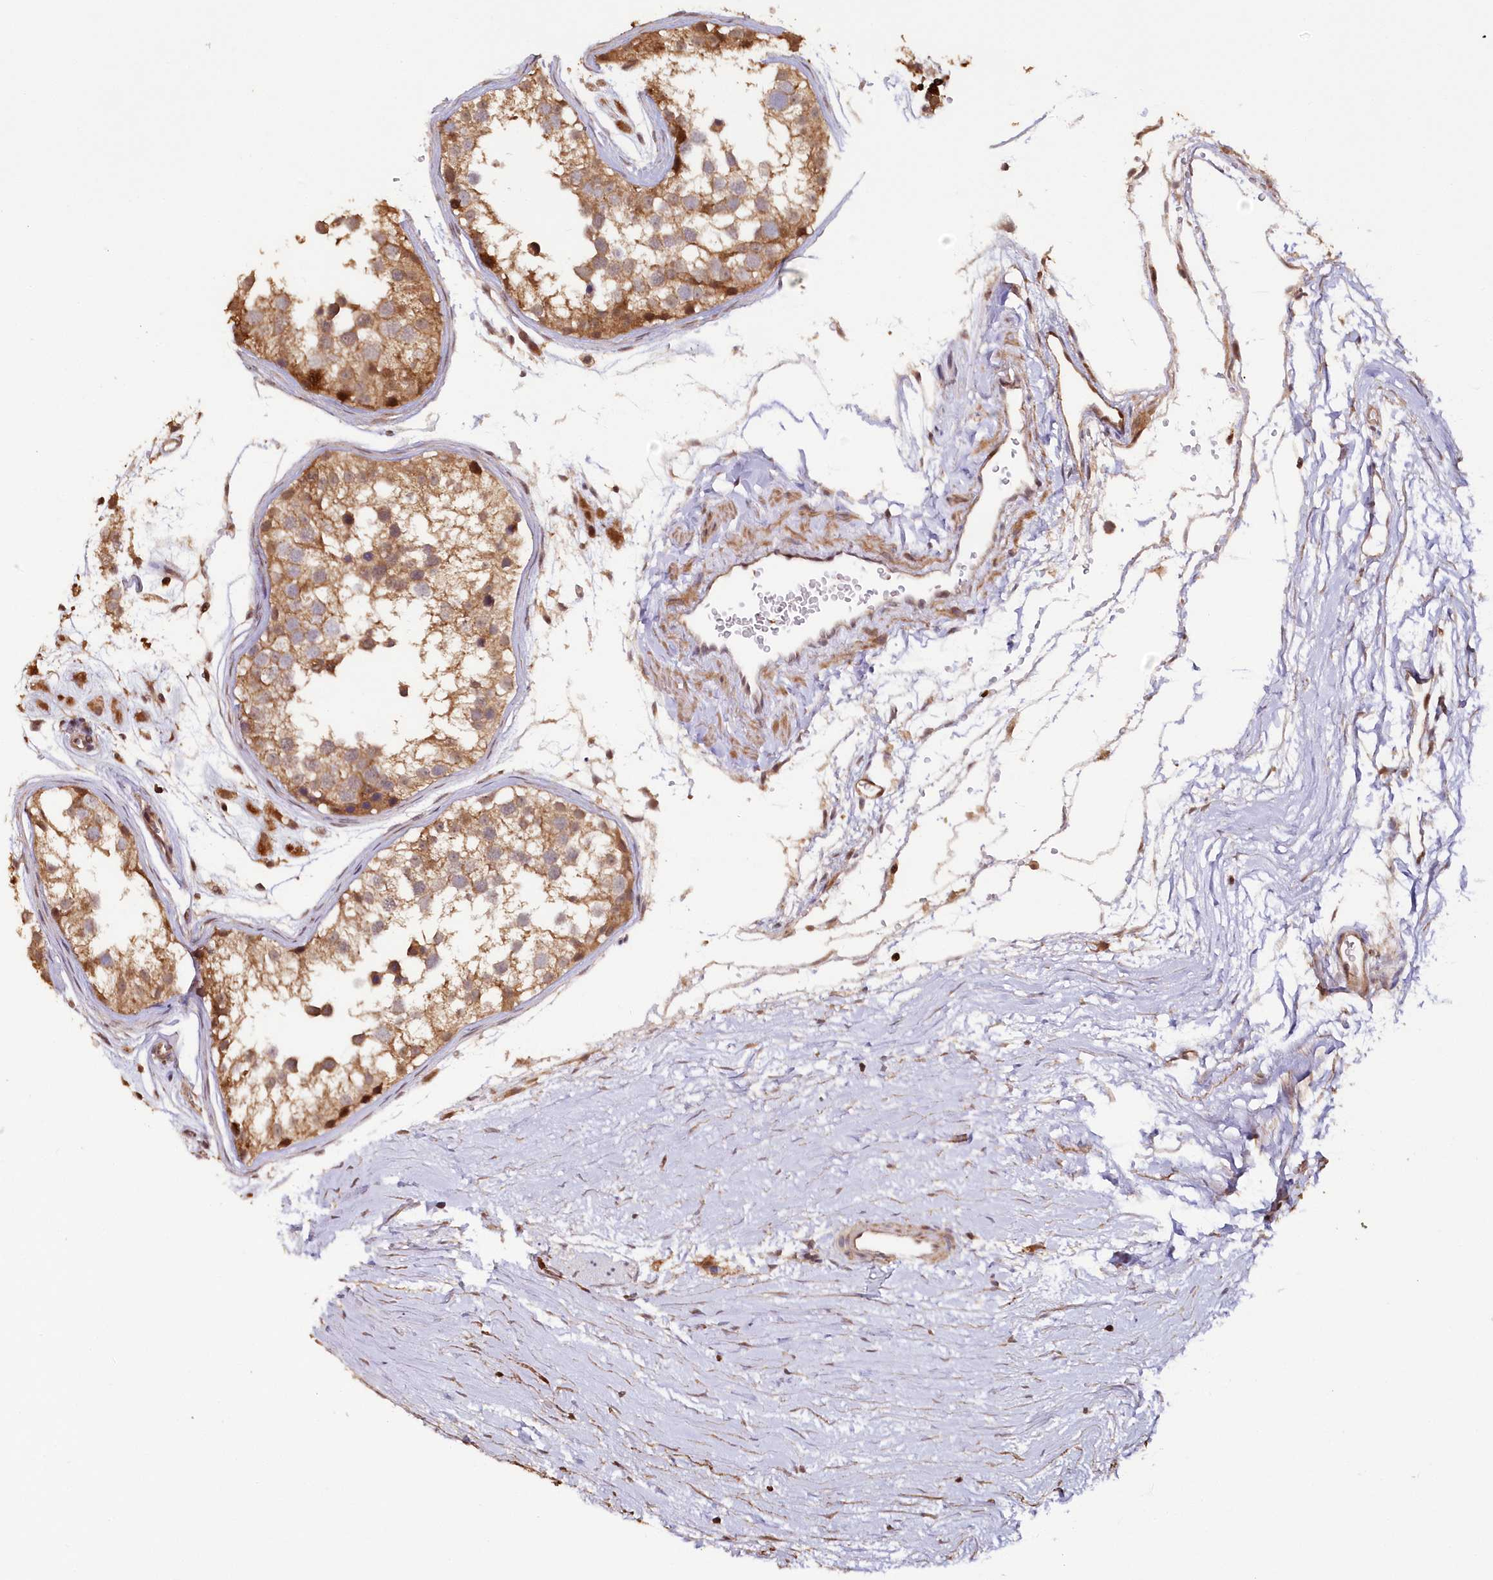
{"staining": {"intensity": "moderate", "quantity": ">75%", "location": "cytoplasmic/membranous"}, "tissue": "testis", "cell_type": "Cells in seminiferous ducts", "image_type": "normal", "snomed": [{"axis": "morphology", "description": "Normal tissue, NOS"}, {"axis": "morphology", "description": "Adenocarcinoma, metastatic, NOS"}, {"axis": "topography", "description": "Testis"}], "caption": "Approximately >75% of cells in seminiferous ducts in unremarkable human testis exhibit moderate cytoplasmic/membranous protein positivity as visualized by brown immunohistochemical staining.", "gene": "SNED1", "patient": {"sex": "male", "age": 26}}